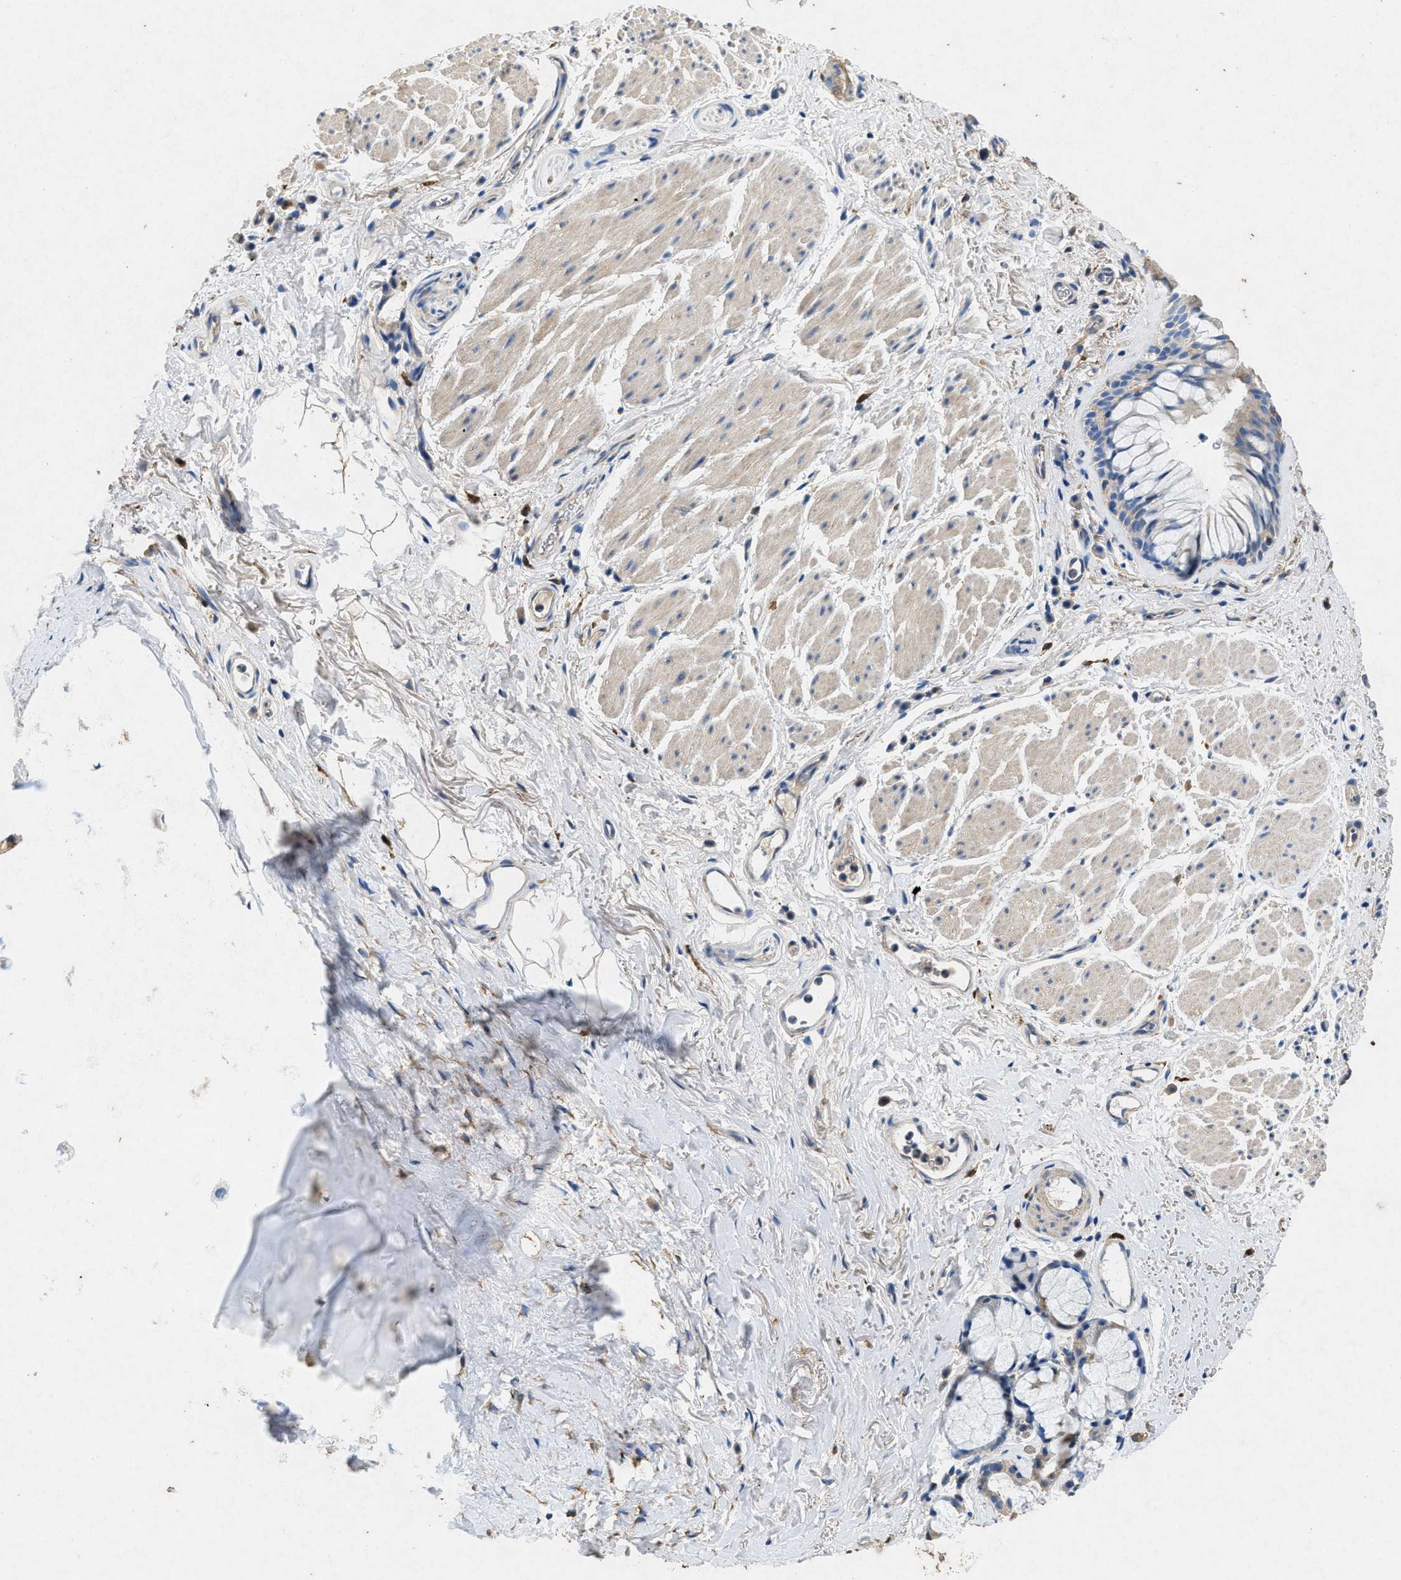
{"staining": {"intensity": "weak", "quantity": ">75%", "location": "cytoplasmic/membranous"}, "tissue": "bronchus", "cell_type": "Respiratory epithelial cells", "image_type": "normal", "snomed": [{"axis": "morphology", "description": "Normal tissue, NOS"}, {"axis": "topography", "description": "Cartilage tissue"}, {"axis": "topography", "description": "Bronchus"}], "caption": "Protein staining reveals weak cytoplasmic/membranous expression in approximately >75% of respiratory epithelial cells in benign bronchus. (DAB IHC with brightfield microscopy, high magnification).", "gene": "CDK15", "patient": {"sex": "female", "age": 53}}